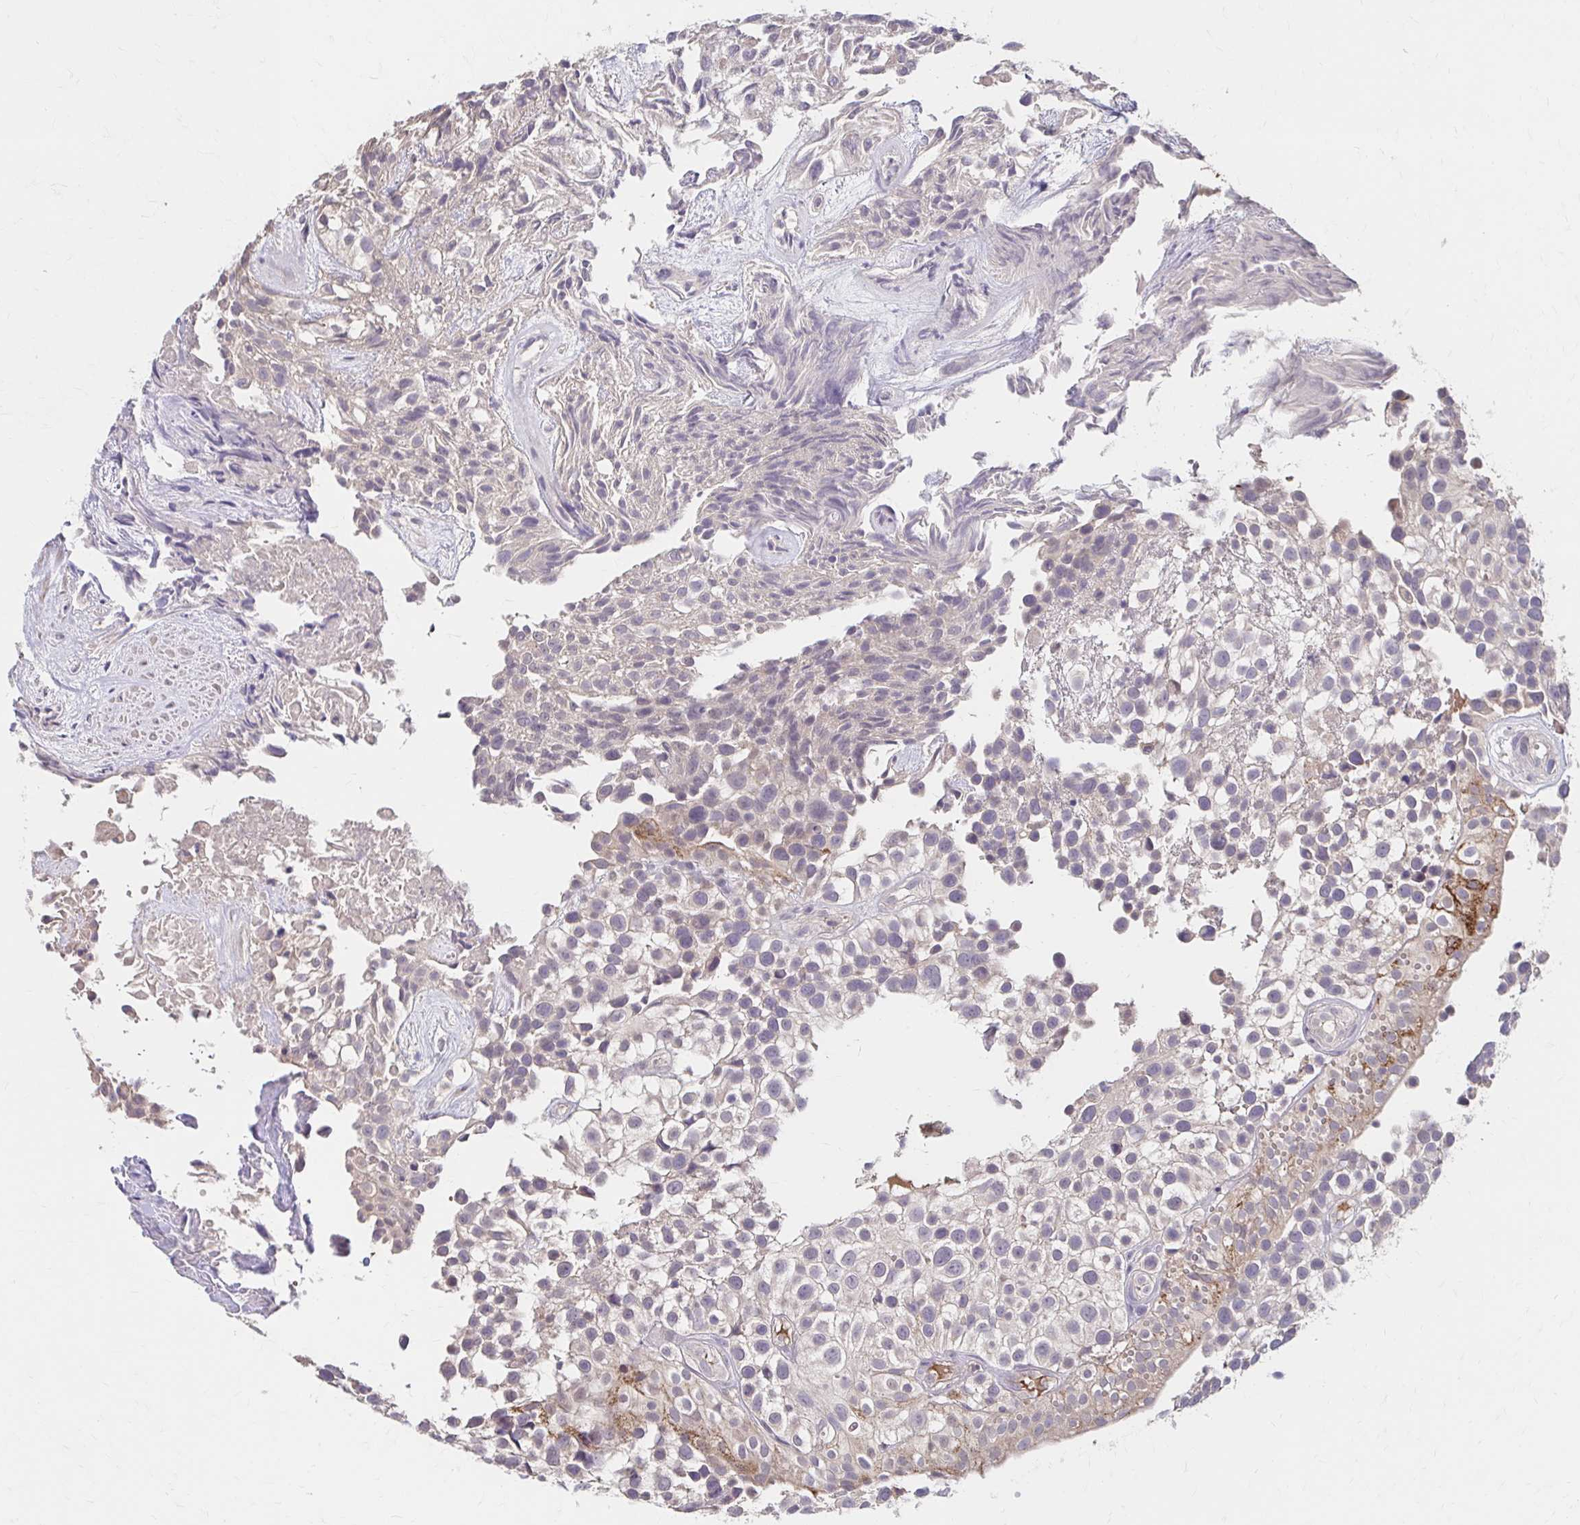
{"staining": {"intensity": "moderate", "quantity": "<25%", "location": "cytoplasmic/membranous"}, "tissue": "urothelial cancer", "cell_type": "Tumor cells", "image_type": "cancer", "snomed": [{"axis": "morphology", "description": "Urothelial carcinoma, High grade"}, {"axis": "topography", "description": "Urinary bladder"}], "caption": "DAB (3,3'-diaminobenzidine) immunohistochemical staining of human urothelial carcinoma (high-grade) demonstrates moderate cytoplasmic/membranous protein expression in approximately <25% of tumor cells.", "gene": "HMGCS2", "patient": {"sex": "male", "age": 56}}